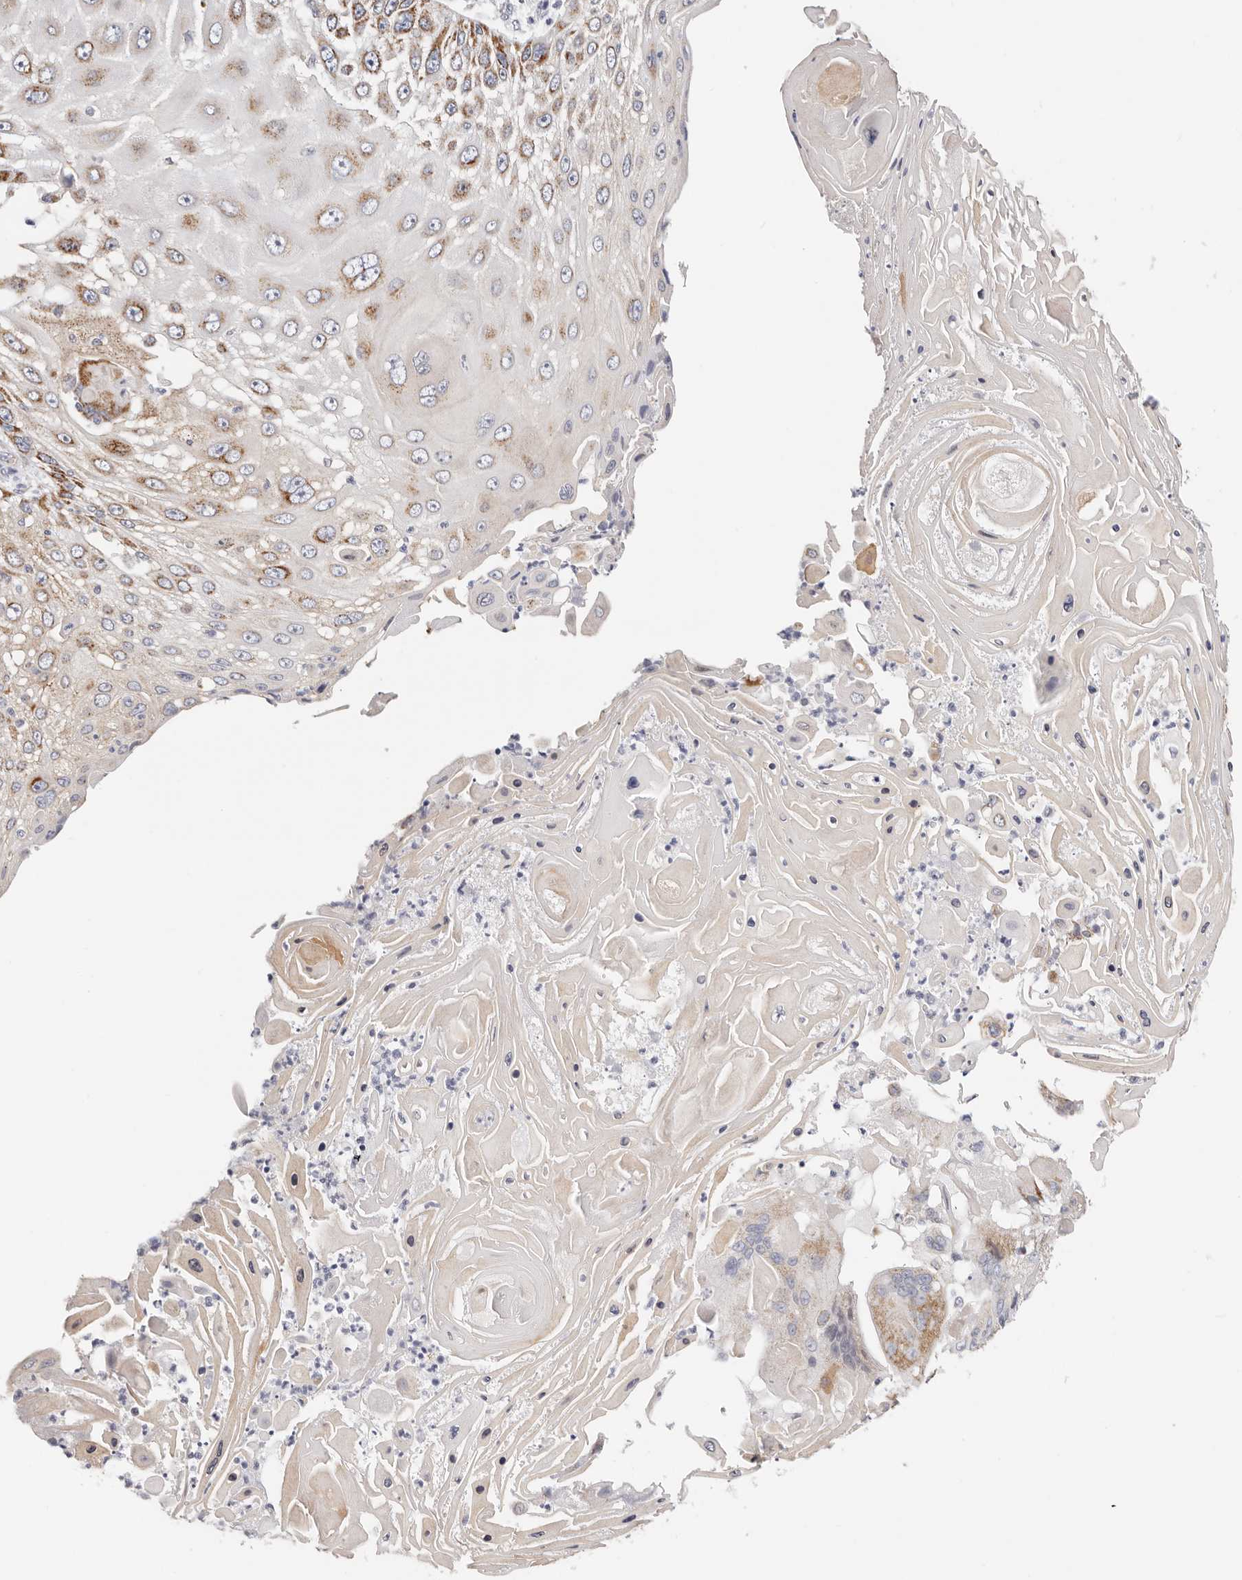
{"staining": {"intensity": "moderate", "quantity": "25%-75%", "location": "cytoplasmic/membranous"}, "tissue": "skin cancer", "cell_type": "Tumor cells", "image_type": "cancer", "snomed": [{"axis": "morphology", "description": "Squamous cell carcinoma, NOS"}, {"axis": "topography", "description": "Skin"}], "caption": "Immunohistochemical staining of human squamous cell carcinoma (skin) reveals medium levels of moderate cytoplasmic/membranous protein staining in approximately 25%-75% of tumor cells. Nuclei are stained in blue.", "gene": "AFDN", "patient": {"sex": "female", "age": 44}}